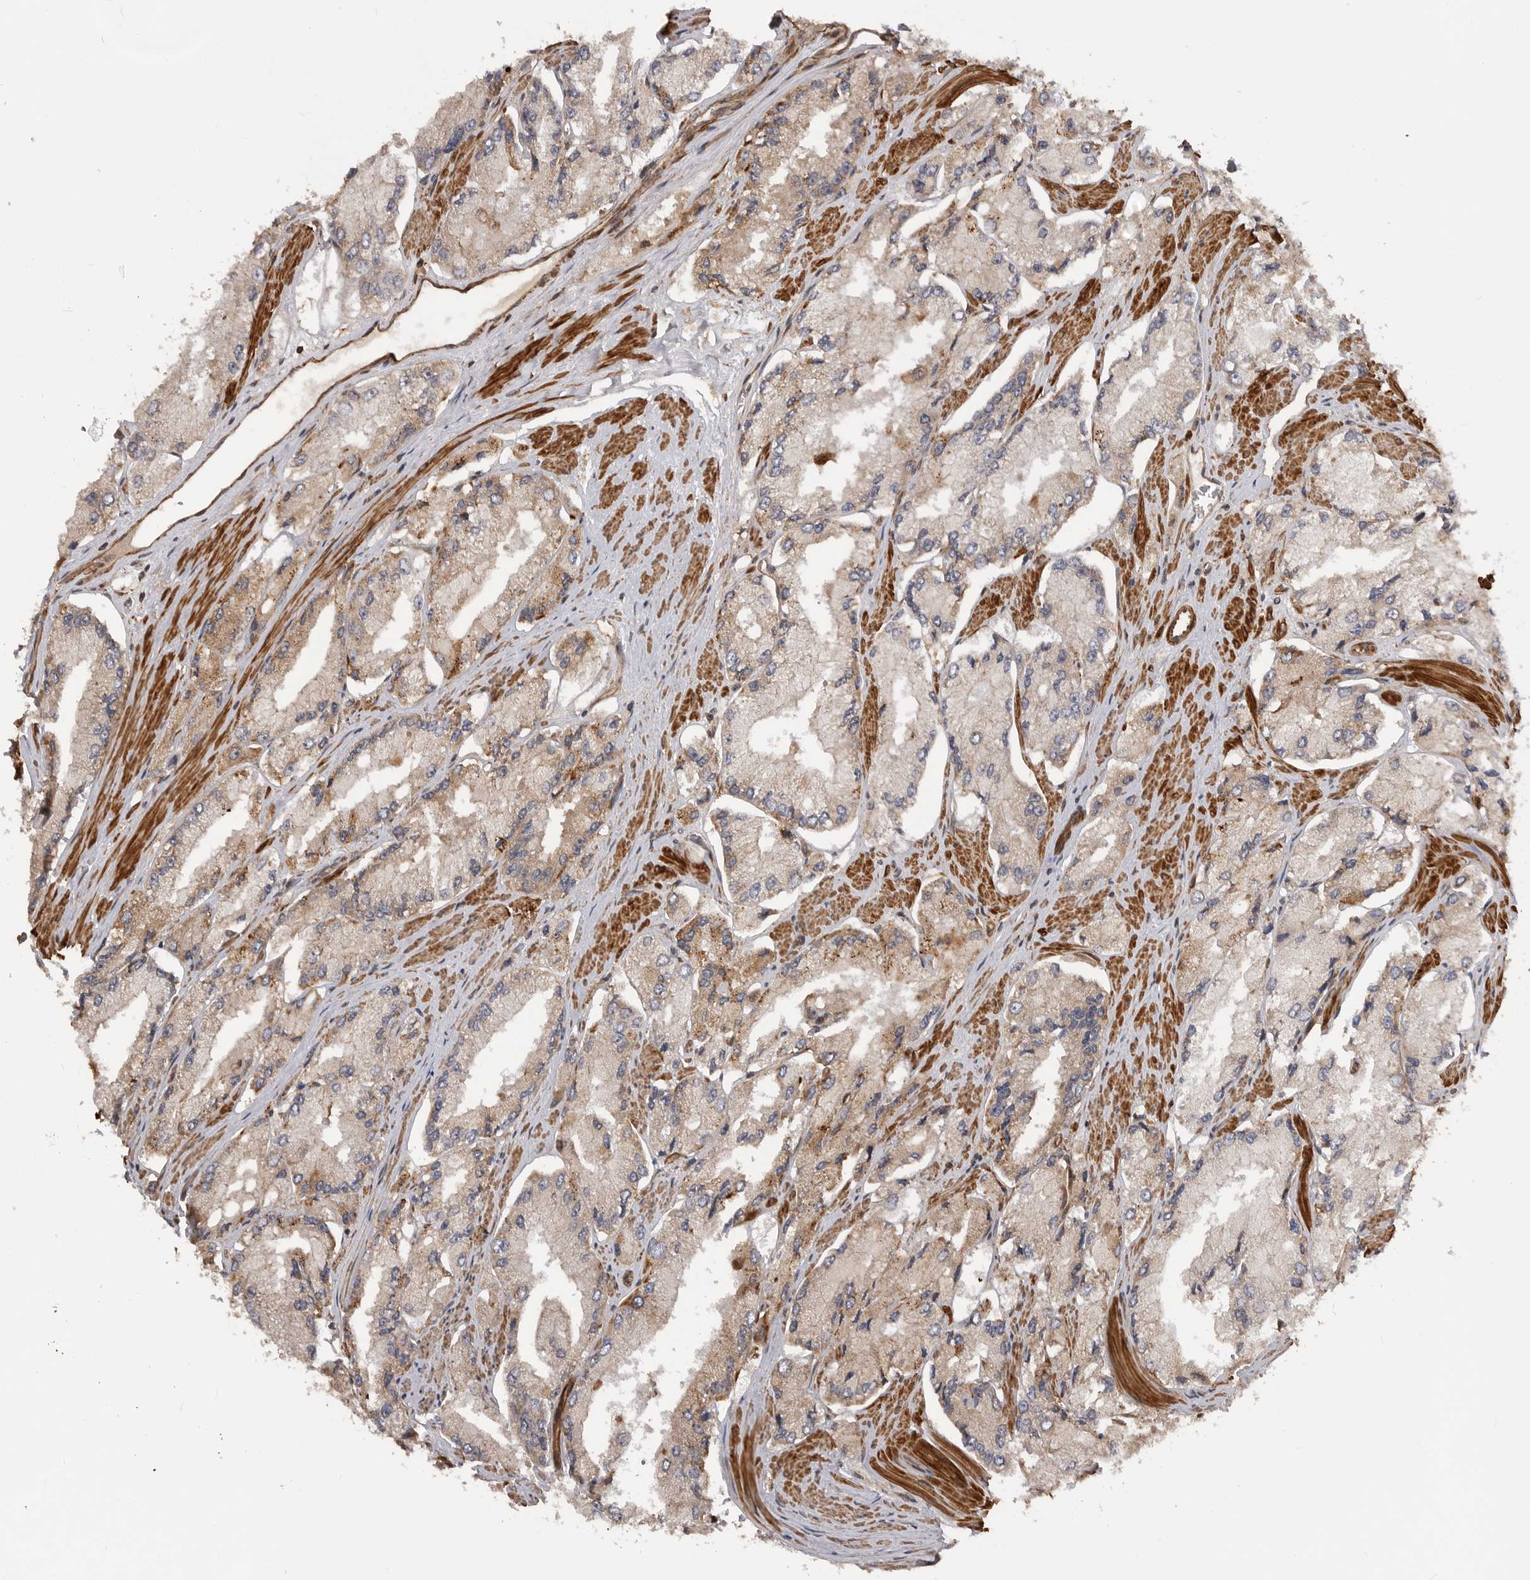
{"staining": {"intensity": "weak", "quantity": "<25%", "location": "cytoplasmic/membranous"}, "tissue": "prostate cancer", "cell_type": "Tumor cells", "image_type": "cancer", "snomed": [{"axis": "morphology", "description": "Adenocarcinoma, High grade"}, {"axis": "topography", "description": "Prostate"}], "caption": "DAB immunohistochemical staining of human high-grade adenocarcinoma (prostate) shows no significant staining in tumor cells.", "gene": "TRIM56", "patient": {"sex": "male", "age": 58}}